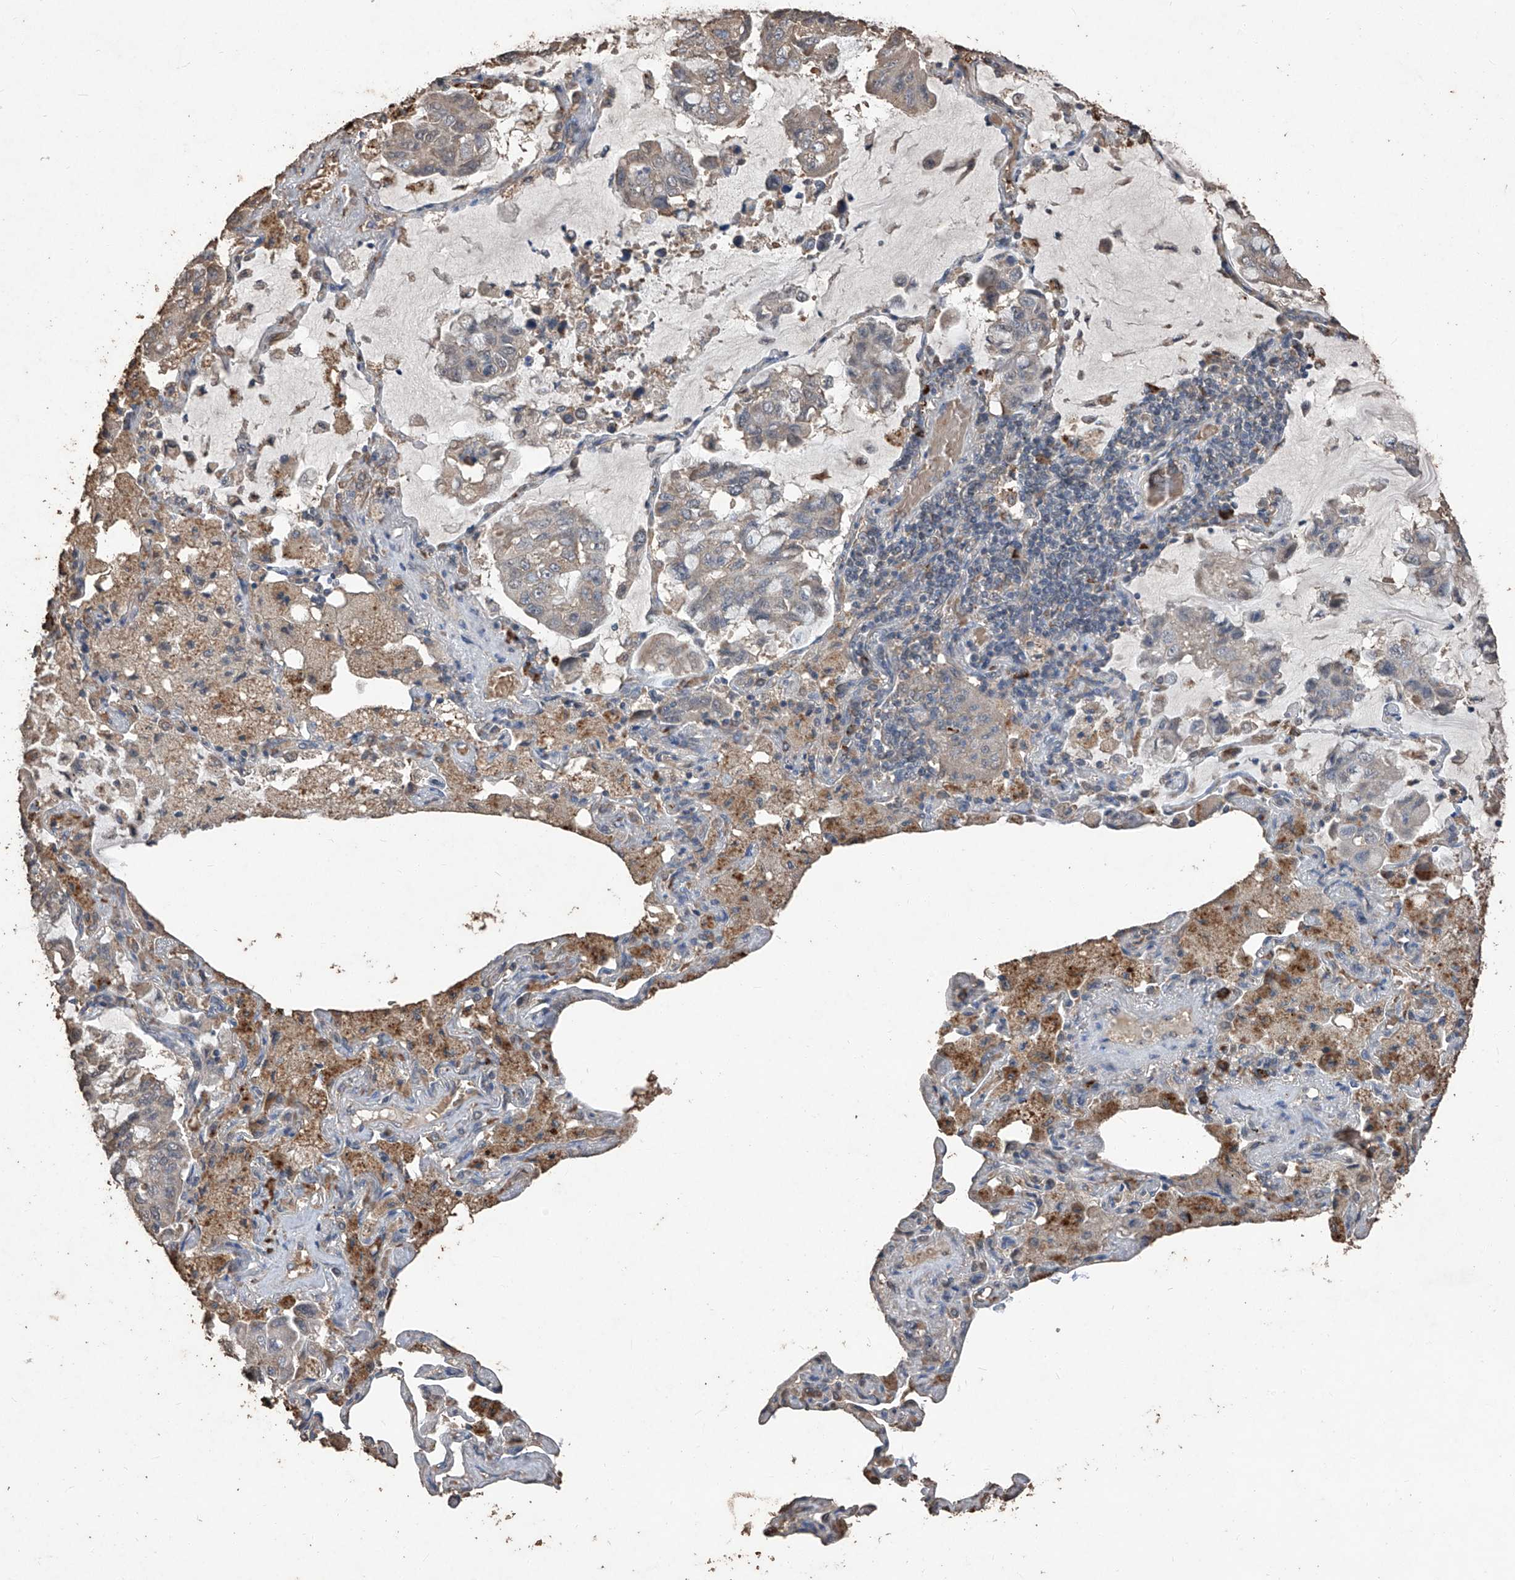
{"staining": {"intensity": "weak", "quantity": "<25%", "location": "cytoplasmic/membranous"}, "tissue": "lung cancer", "cell_type": "Tumor cells", "image_type": "cancer", "snomed": [{"axis": "morphology", "description": "Adenocarcinoma, NOS"}, {"axis": "topography", "description": "Lung"}], "caption": "Immunohistochemistry (IHC) image of neoplastic tissue: lung cancer (adenocarcinoma) stained with DAB displays no significant protein positivity in tumor cells.", "gene": "EML1", "patient": {"sex": "male", "age": 64}}